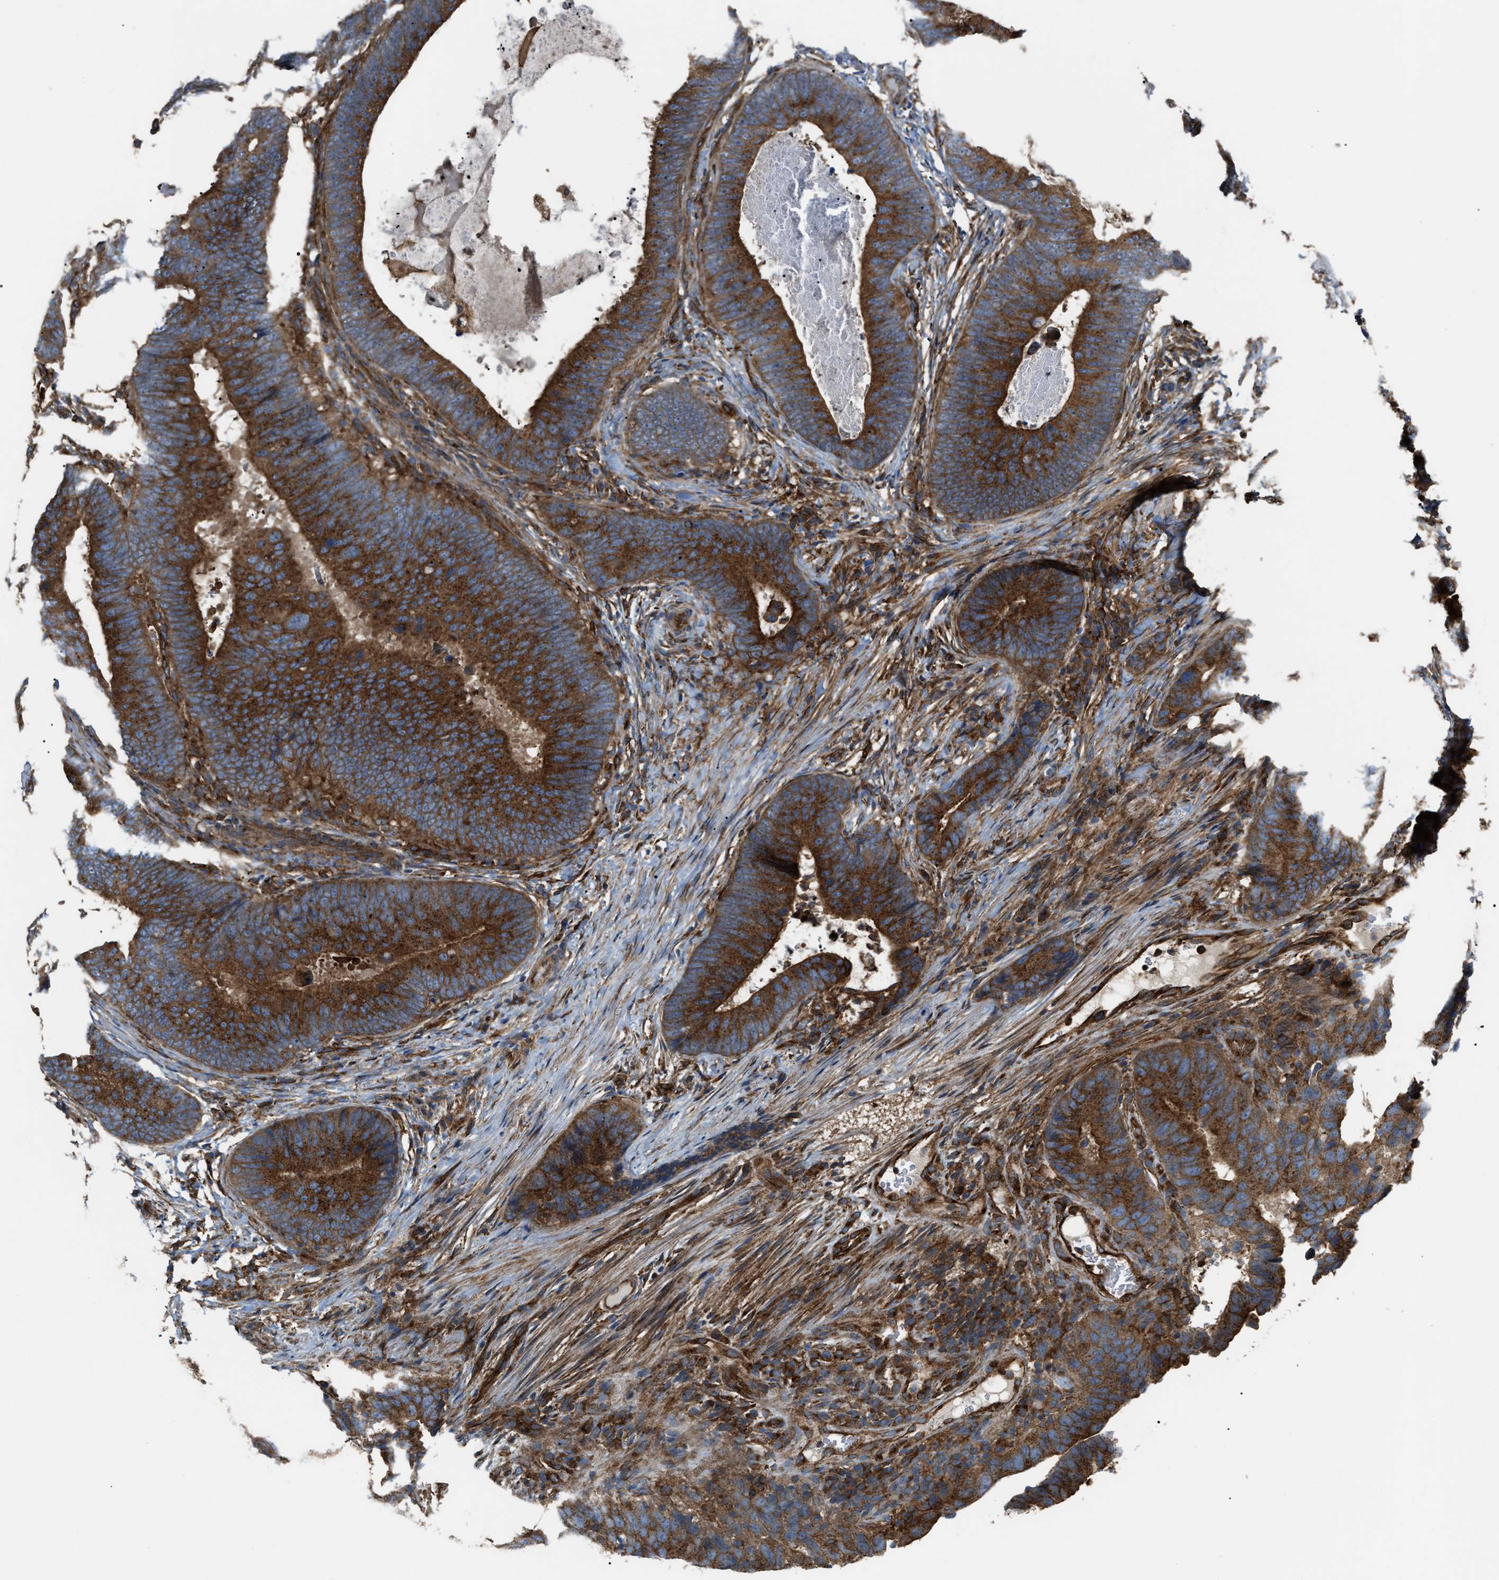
{"staining": {"intensity": "strong", "quantity": ">75%", "location": "cytoplasmic/membranous"}, "tissue": "colorectal cancer", "cell_type": "Tumor cells", "image_type": "cancer", "snomed": [{"axis": "morphology", "description": "Adenocarcinoma, NOS"}, {"axis": "topography", "description": "Colon"}], "caption": "Colorectal cancer stained with a protein marker displays strong staining in tumor cells.", "gene": "PICALM", "patient": {"sex": "male", "age": 56}}